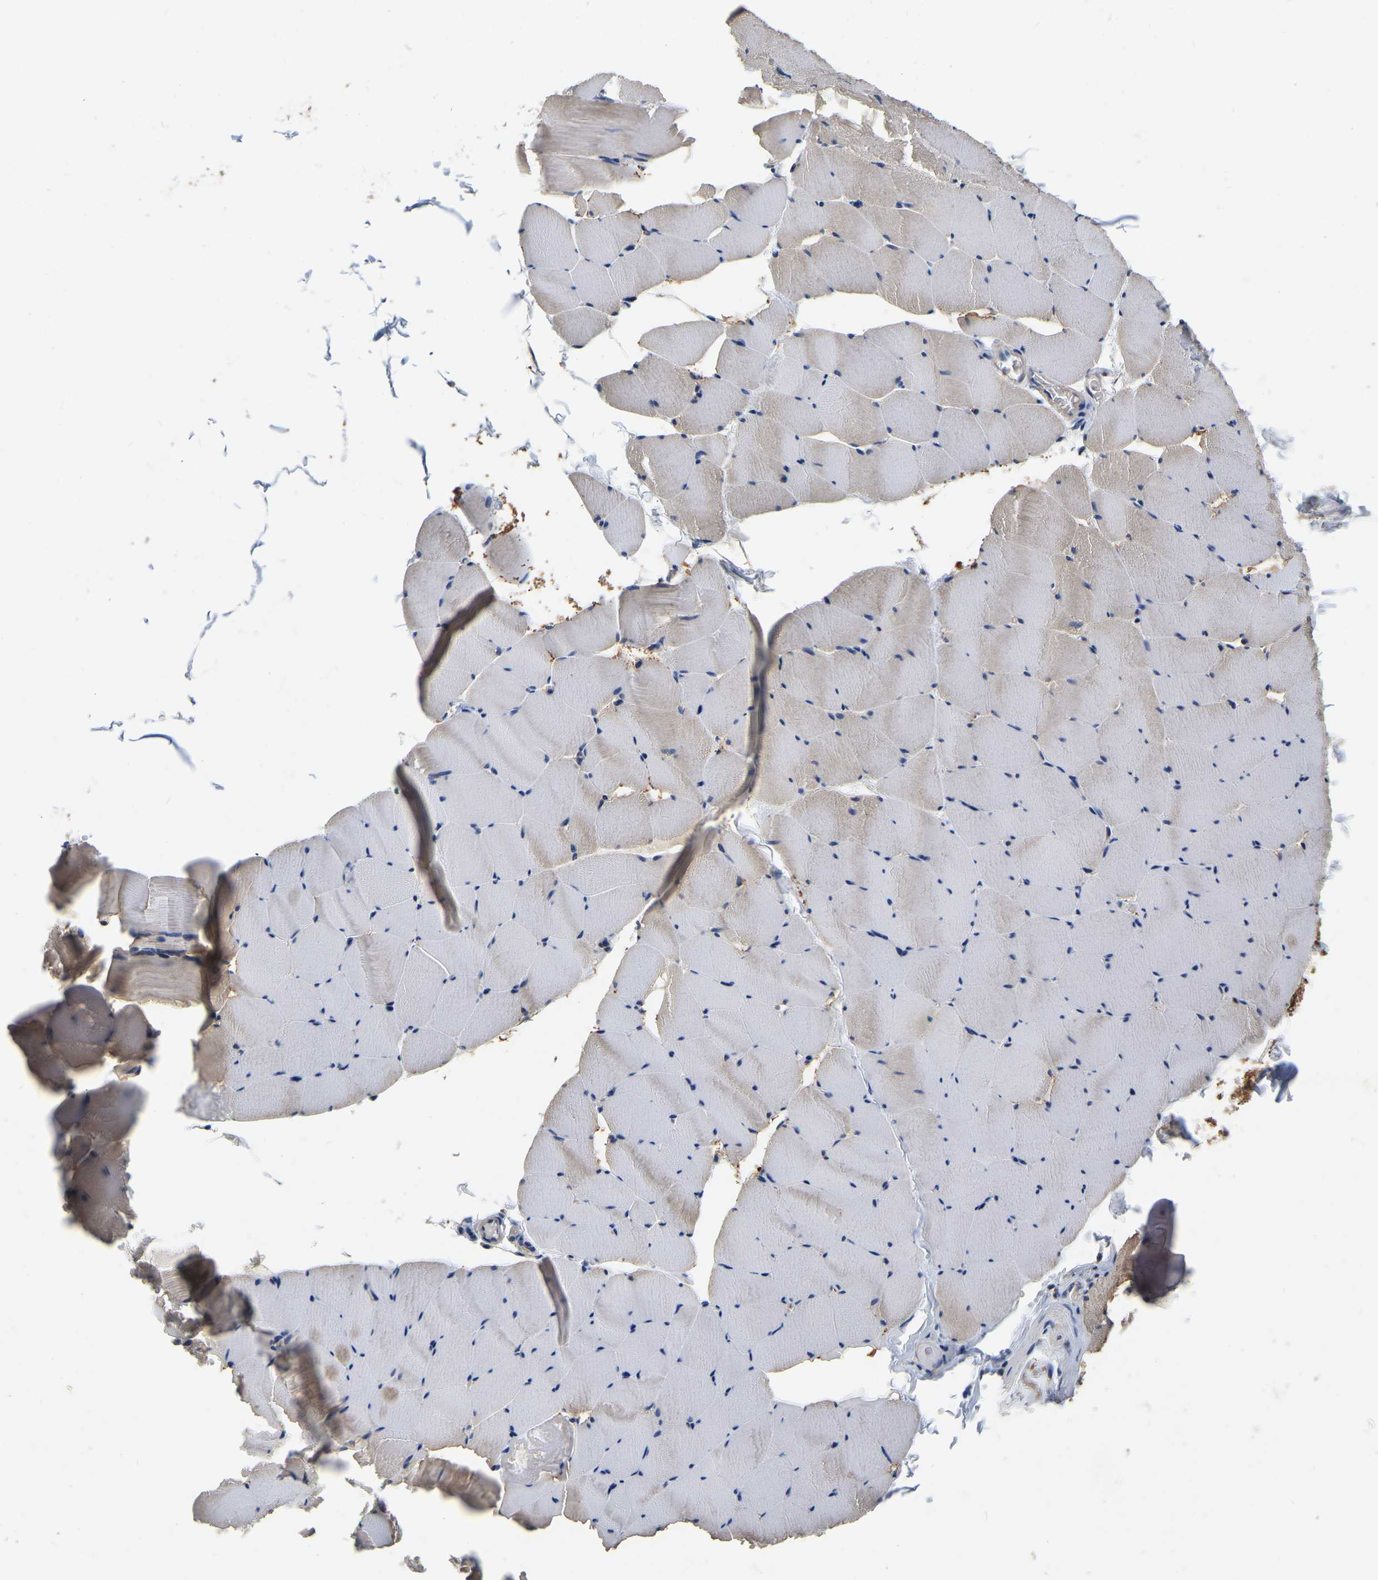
{"staining": {"intensity": "moderate", "quantity": "25%-75%", "location": "cytoplasmic/membranous"}, "tissue": "skeletal muscle", "cell_type": "Myocytes", "image_type": "normal", "snomed": [{"axis": "morphology", "description": "Normal tissue, NOS"}, {"axis": "topography", "description": "Skeletal muscle"}], "caption": "IHC photomicrograph of normal skeletal muscle stained for a protein (brown), which demonstrates medium levels of moderate cytoplasmic/membranous positivity in about 25%-75% of myocytes.", "gene": "GARS1", "patient": {"sex": "male", "age": 62}}